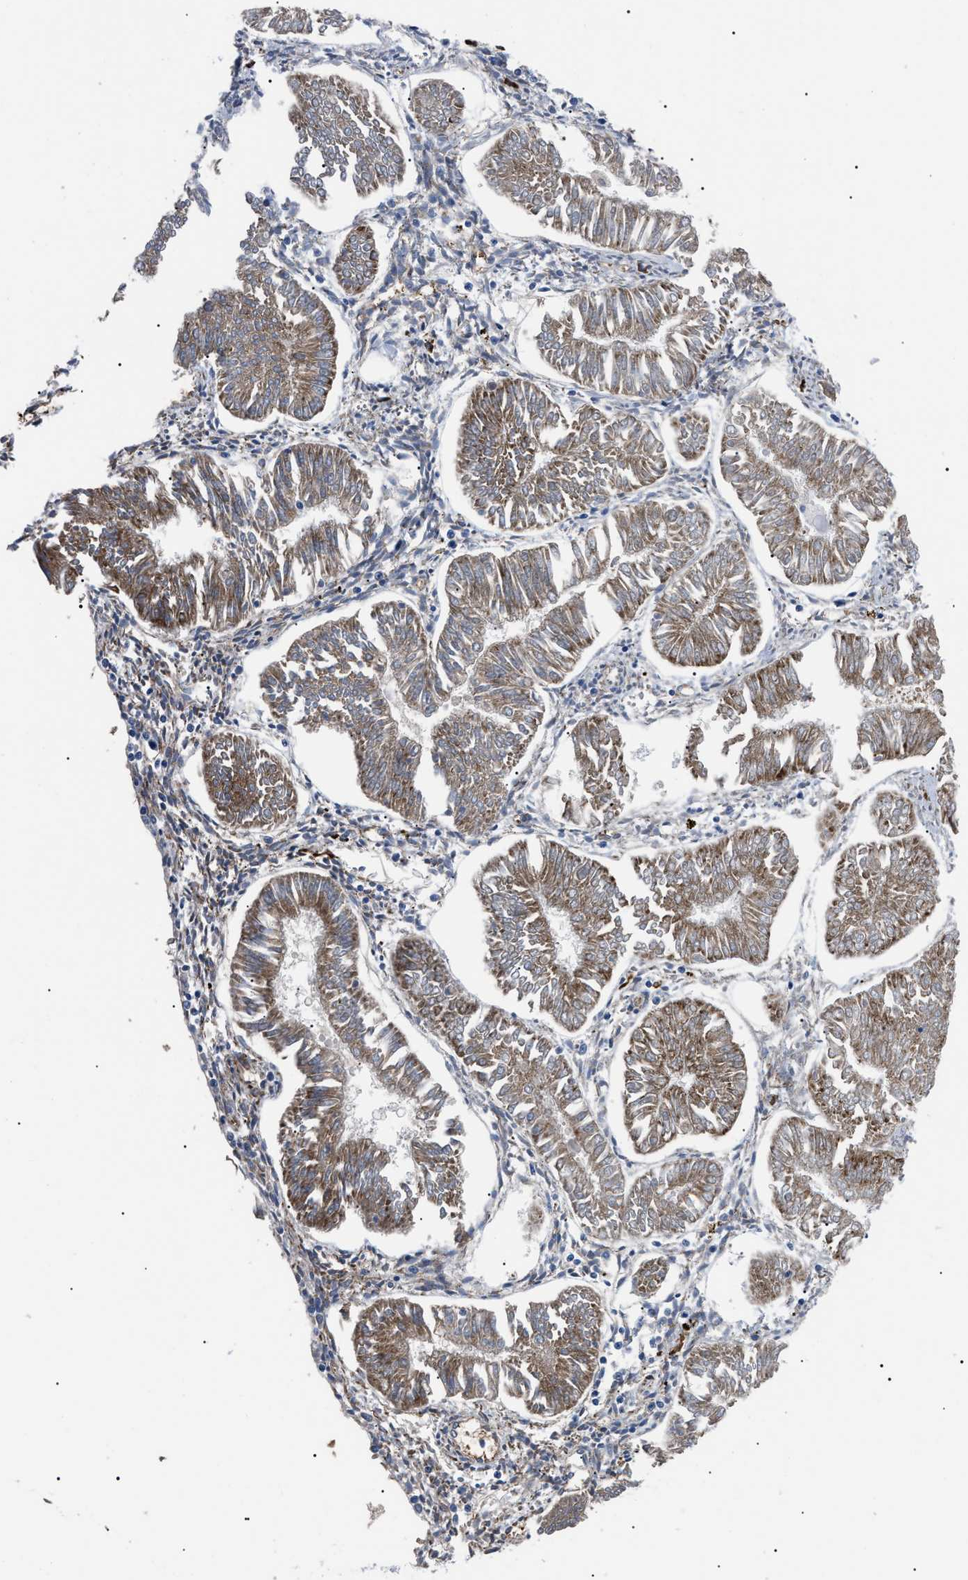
{"staining": {"intensity": "moderate", "quantity": ">75%", "location": "cytoplasmic/membranous"}, "tissue": "endometrial cancer", "cell_type": "Tumor cells", "image_type": "cancer", "snomed": [{"axis": "morphology", "description": "Adenocarcinoma, NOS"}, {"axis": "topography", "description": "Endometrium"}], "caption": "The photomicrograph demonstrates staining of endometrial cancer, revealing moderate cytoplasmic/membranous protein positivity (brown color) within tumor cells.", "gene": "MYO10", "patient": {"sex": "female", "age": 53}}